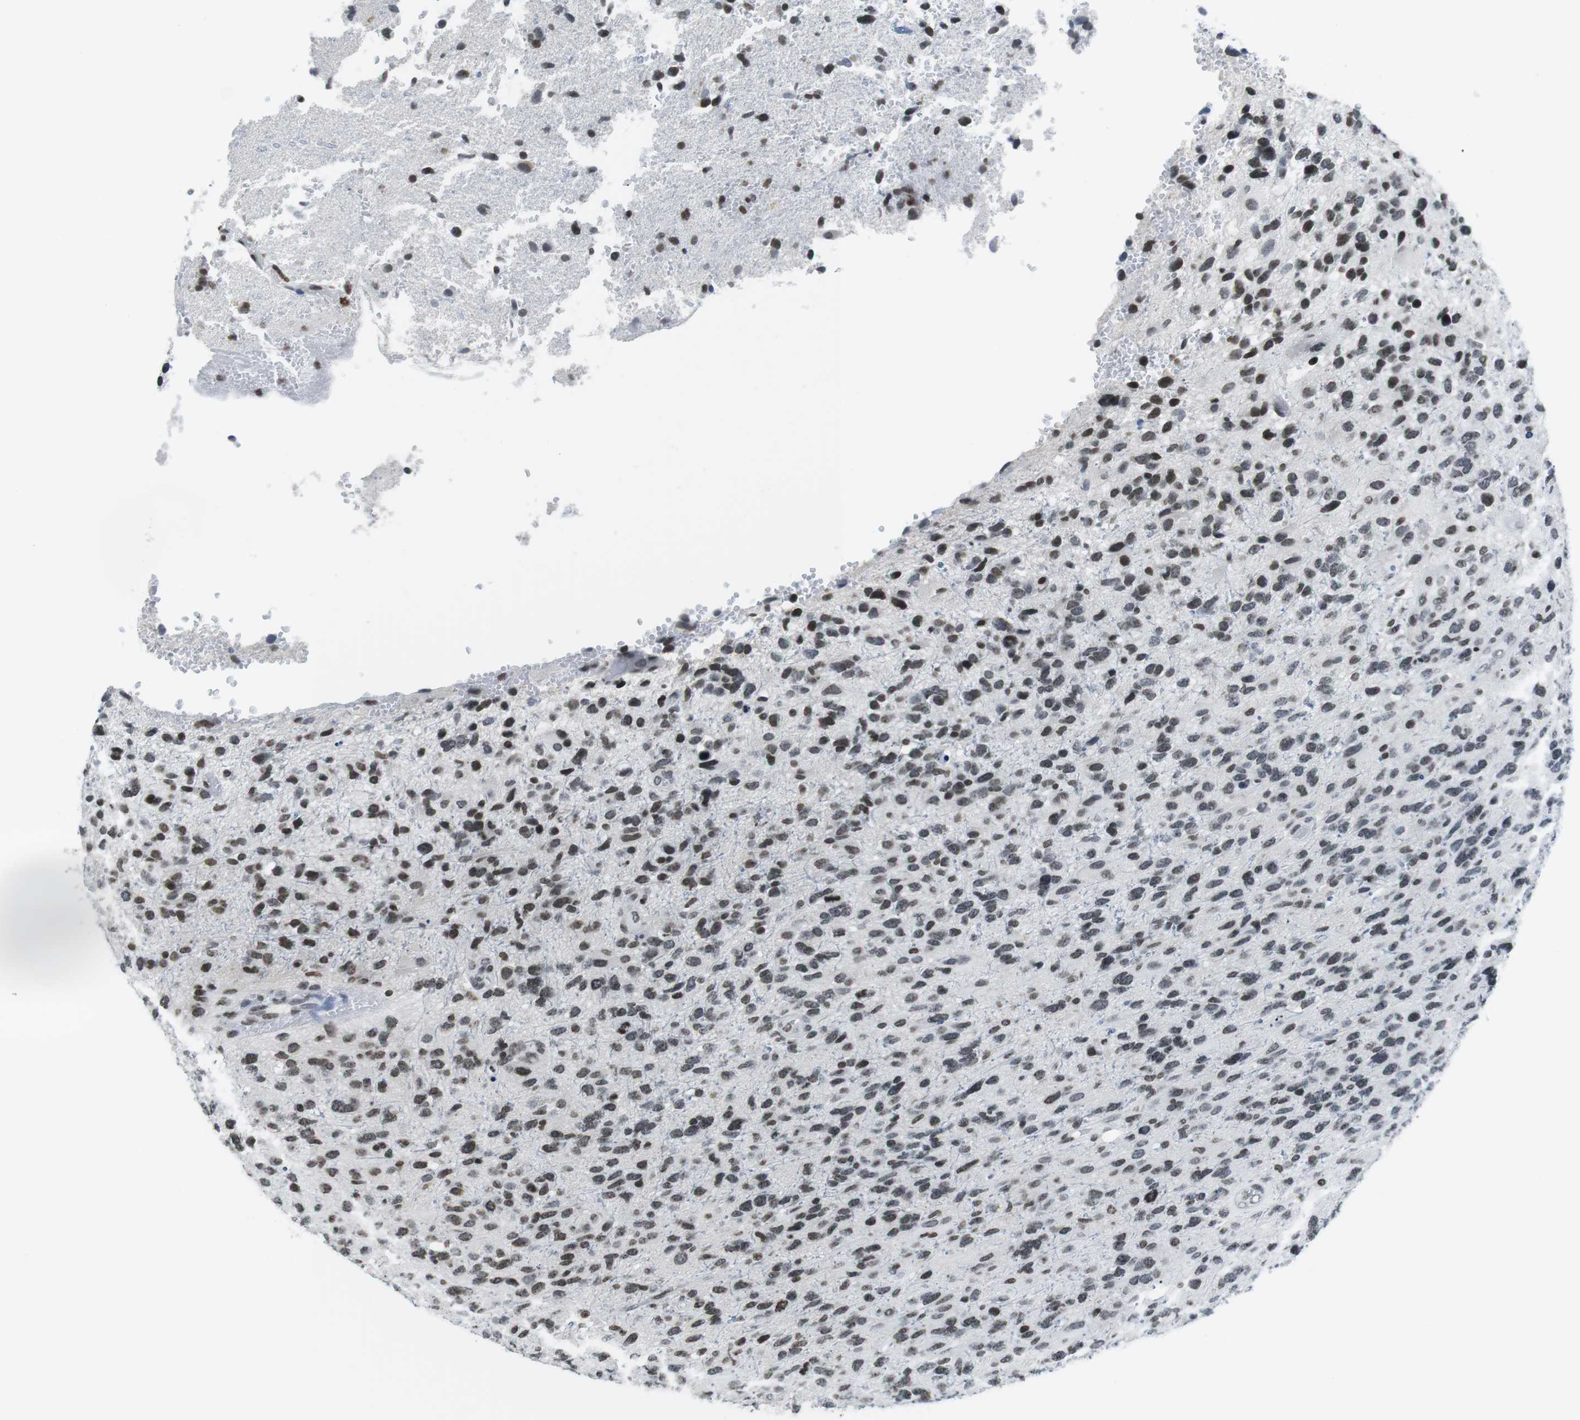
{"staining": {"intensity": "weak", "quantity": "25%-75%", "location": "nuclear"}, "tissue": "glioma", "cell_type": "Tumor cells", "image_type": "cancer", "snomed": [{"axis": "morphology", "description": "Glioma, malignant, High grade"}, {"axis": "topography", "description": "Brain"}], "caption": "A low amount of weak nuclear staining is present in approximately 25%-75% of tumor cells in glioma tissue.", "gene": "E2F2", "patient": {"sex": "female", "age": 58}}